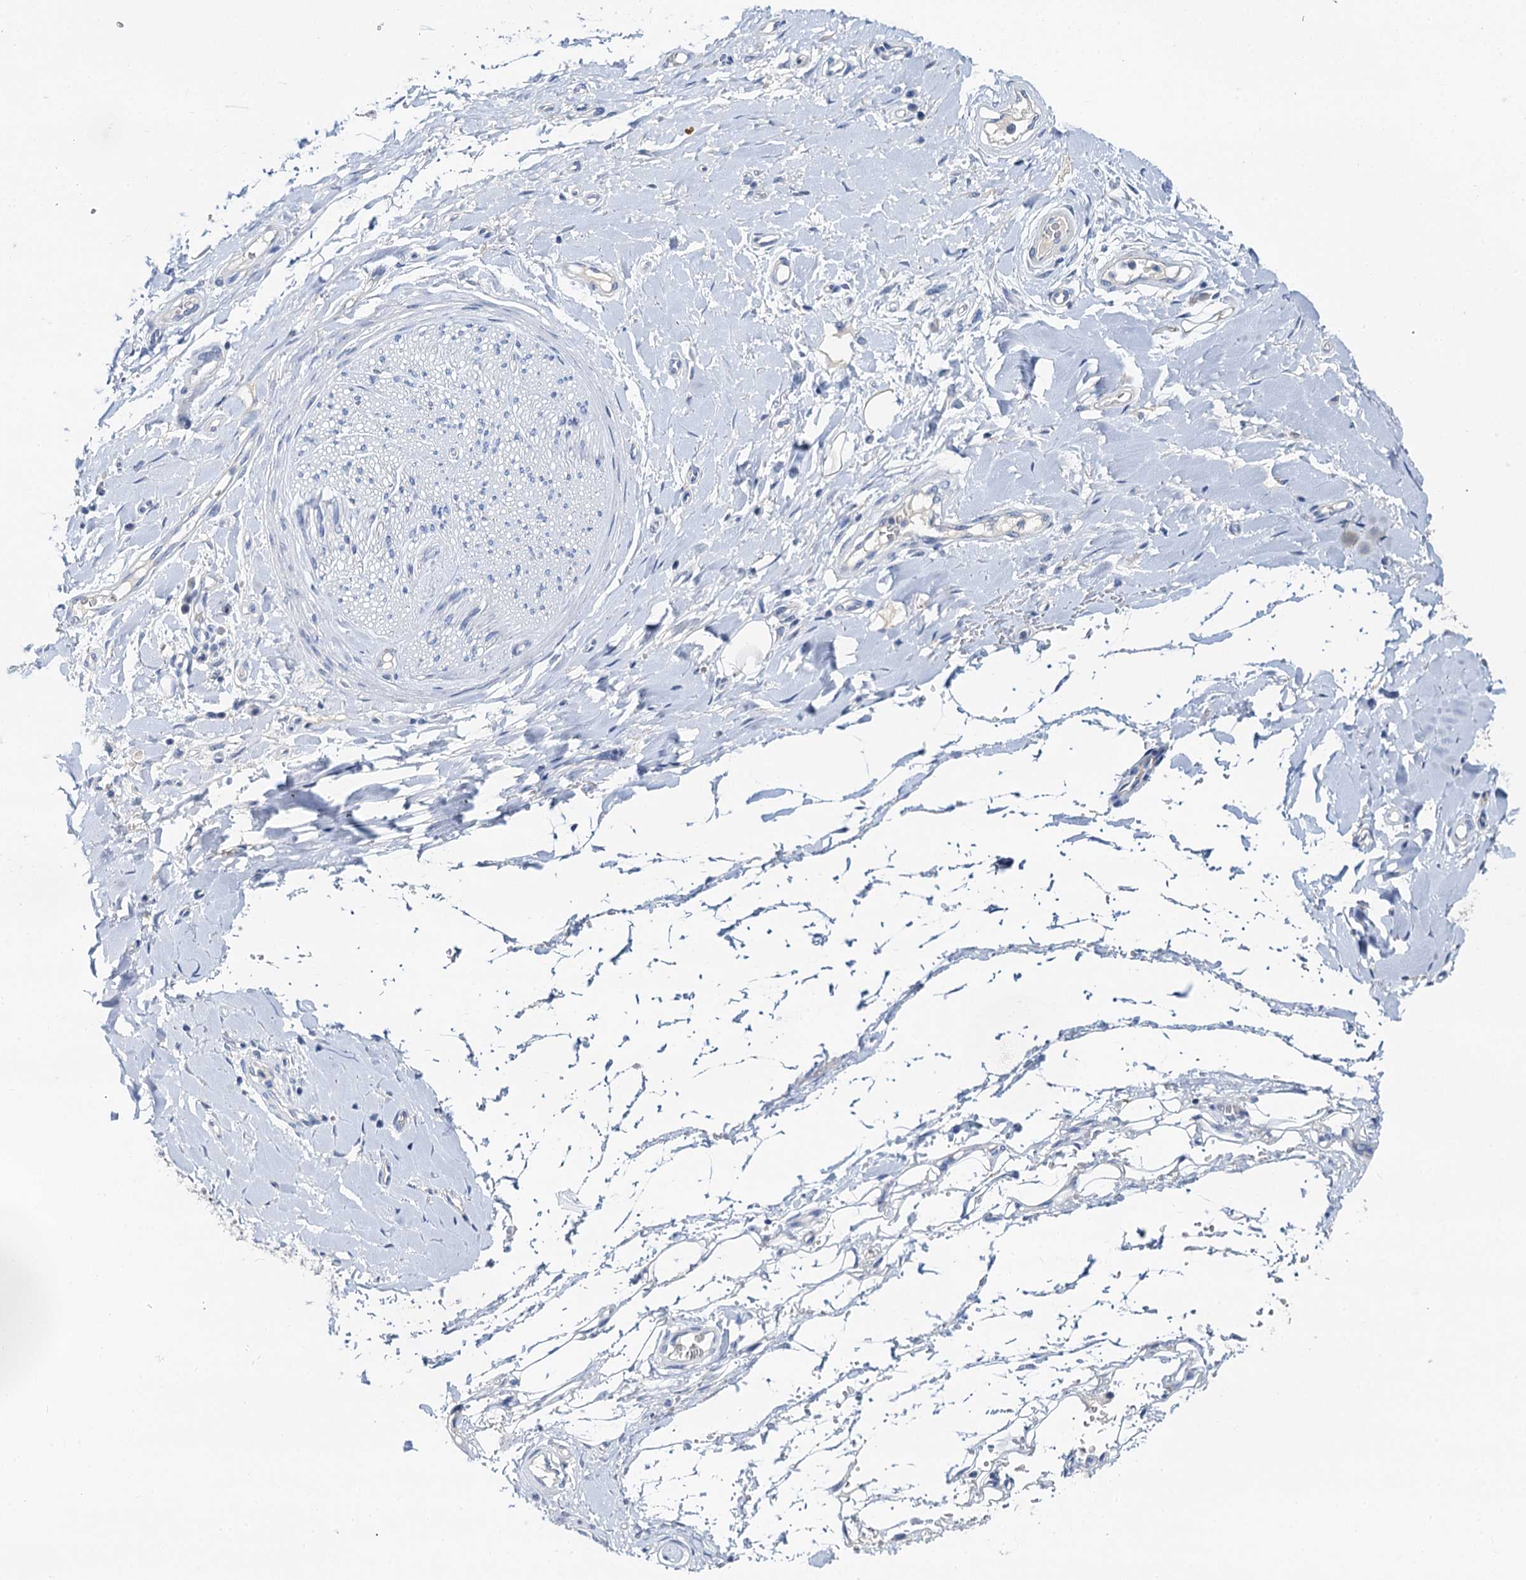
{"staining": {"intensity": "negative", "quantity": "none", "location": "none"}, "tissue": "adipose tissue", "cell_type": "Adipocytes", "image_type": "normal", "snomed": [{"axis": "morphology", "description": "Normal tissue, NOS"}, {"axis": "morphology", "description": "Adenocarcinoma, NOS"}, {"axis": "topography", "description": "Stomach, upper"}, {"axis": "topography", "description": "Peripheral nerve tissue"}], "caption": "Immunohistochemistry (IHC) micrograph of unremarkable adipose tissue: adipose tissue stained with DAB demonstrates no significant protein positivity in adipocytes.", "gene": "NOP2", "patient": {"sex": "male", "age": 62}}